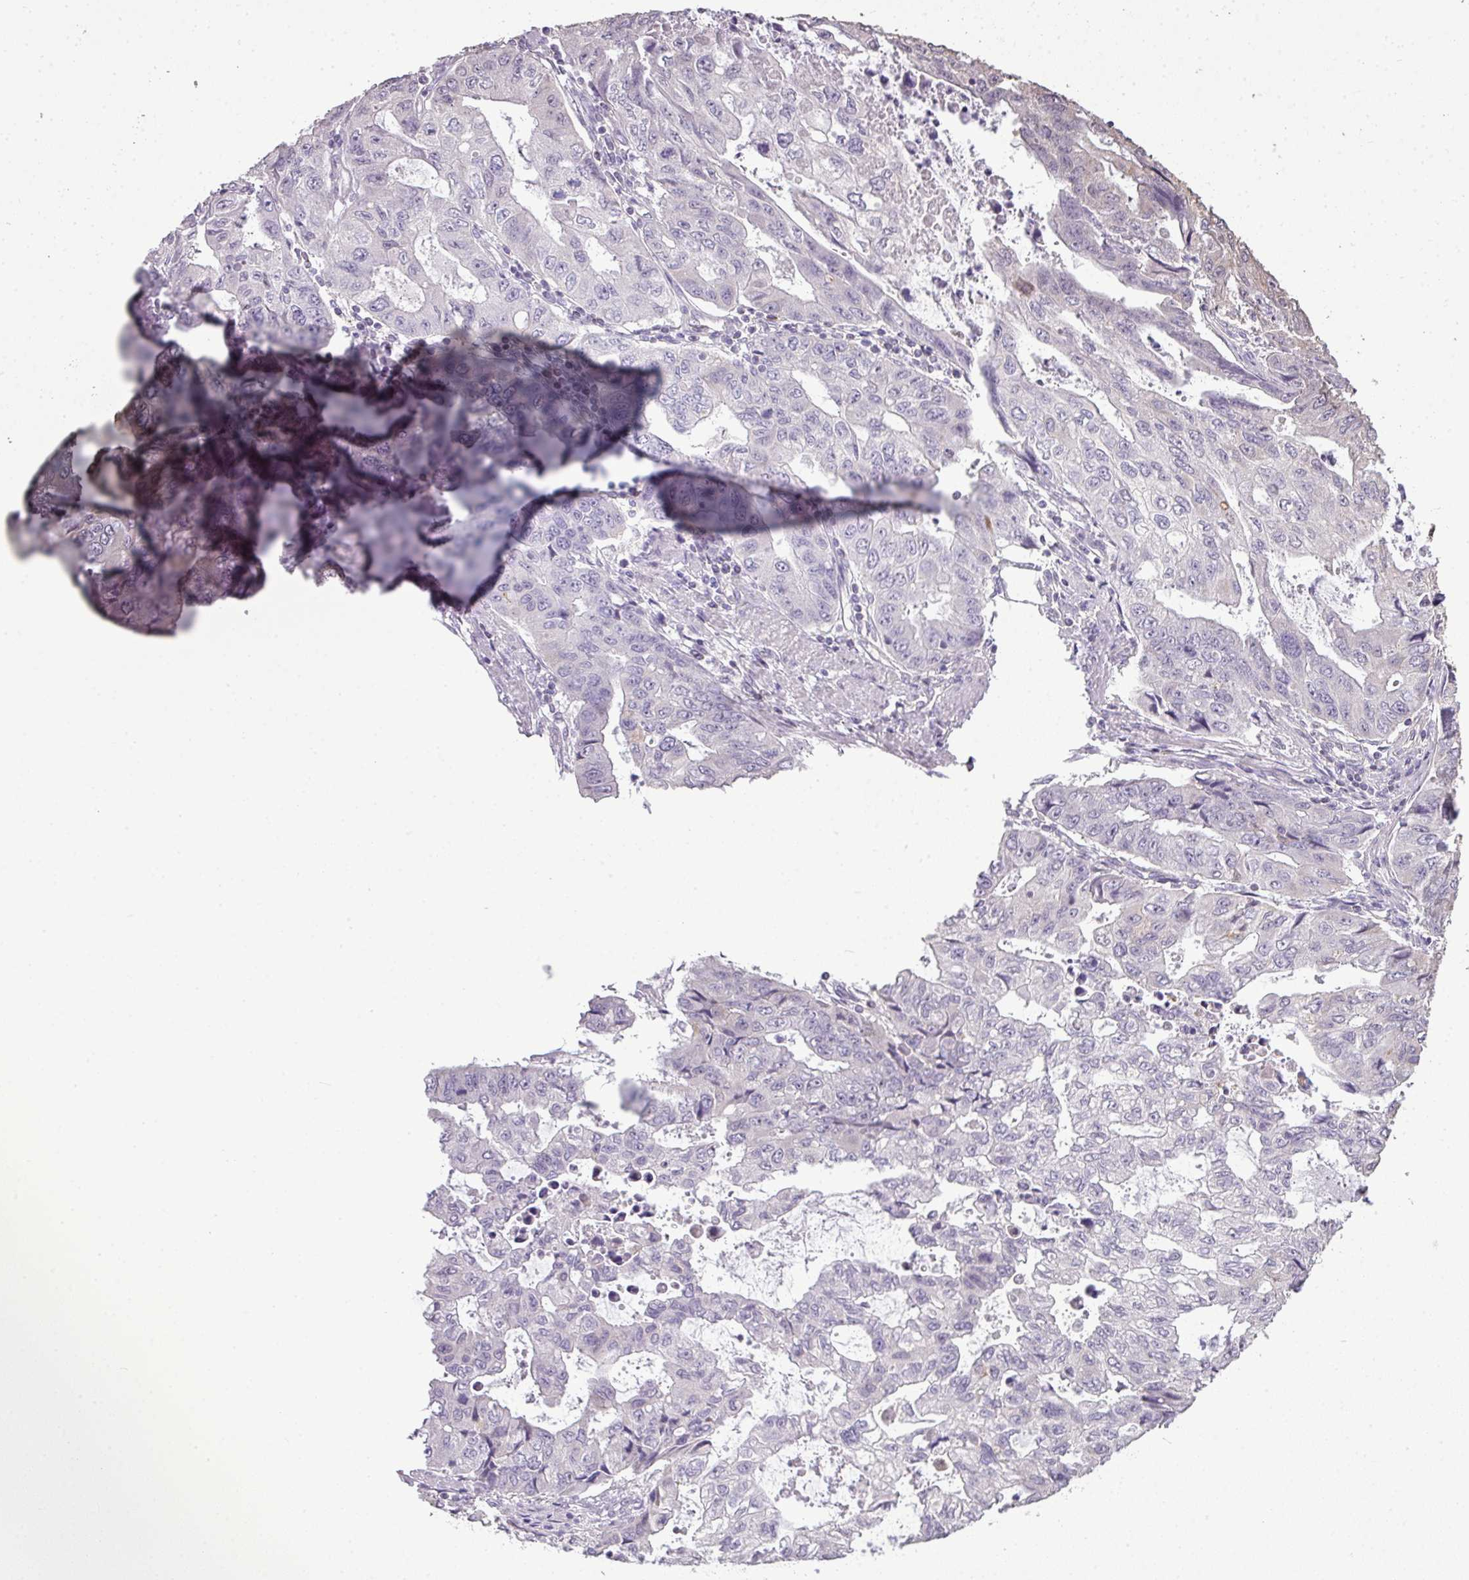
{"staining": {"intensity": "negative", "quantity": "none", "location": "none"}, "tissue": "stomach cancer", "cell_type": "Tumor cells", "image_type": "cancer", "snomed": [{"axis": "morphology", "description": "Adenocarcinoma, NOS"}, {"axis": "topography", "description": "Stomach, upper"}], "caption": "The histopathology image reveals no staining of tumor cells in adenocarcinoma (stomach).", "gene": "LY9", "patient": {"sex": "female", "age": 52}}